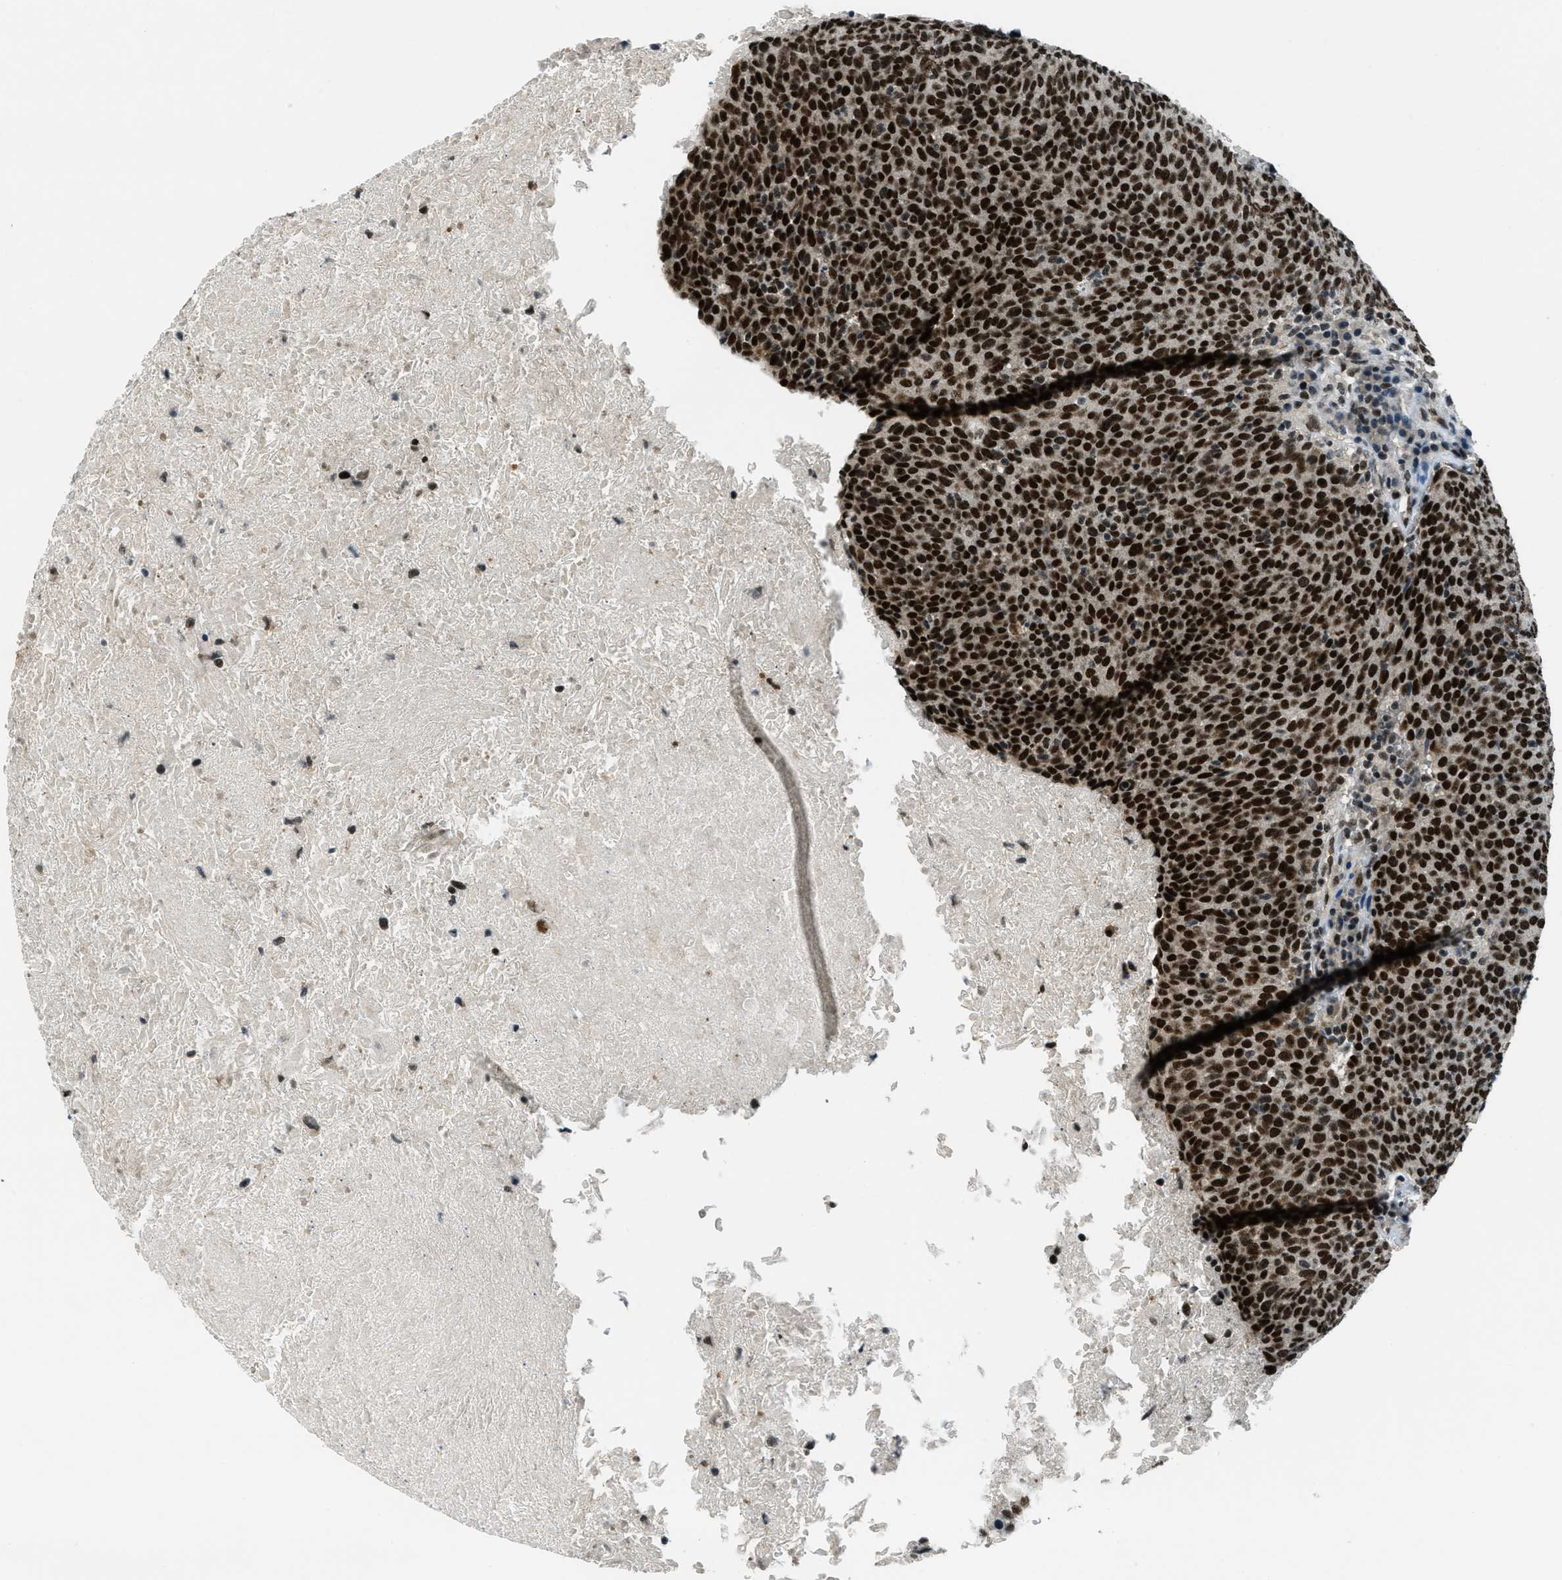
{"staining": {"intensity": "strong", "quantity": ">75%", "location": "nuclear"}, "tissue": "head and neck cancer", "cell_type": "Tumor cells", "image_type": "cancer", "snomed": [{"axis": "morphology", "description": "Squamous cell carcinoma, NOS"}, {"axis": "morphology", "description": "Squamous cell carcinoma, metastatic, NOS"}, {"axis": "topography", "description": "Lymph node"}, {"axis": "topography", "description": "Head-Neck"}], "caption": "IHC (DAB) staining of metastatic squamous cell carcinoma (head and neck) exhibits strong nuclear protein expression in approximately >75% of tumor cells. The protein is shown in brown color, while the nuclei are stained blue.", "gene": "KLF6", "patient": {"sex": "male", "age": 62}}